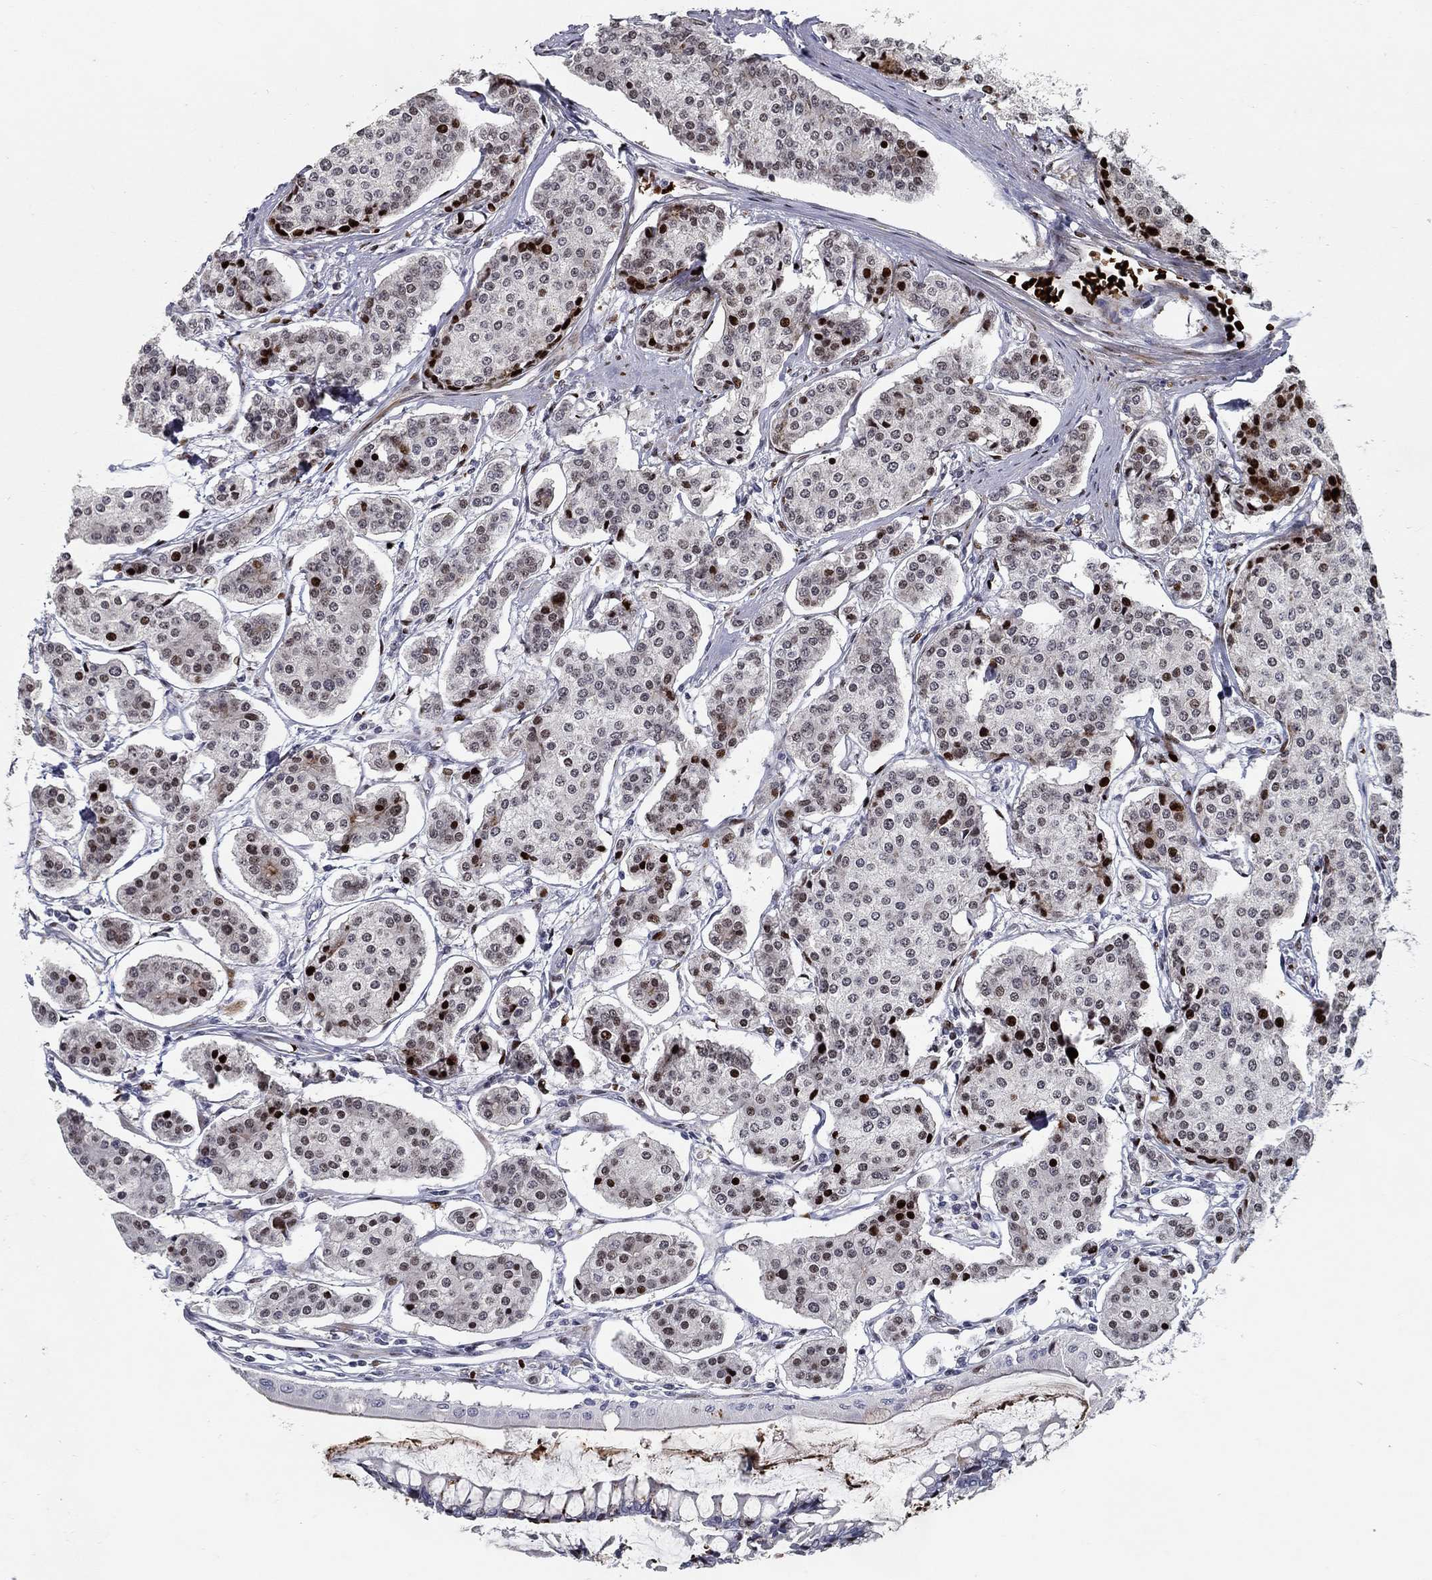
{"staining": {"intensity": "strong", "quantity": "25%-75%", "location": "nuclear"}, "tissue": "carcinoid", "cell_type": "Tumor cells", "image_type": "cancer", "snomed": [{"axis": "morphology", "description": "Carcinoid, malignant, NOS"}, {"axis": "topography", "description": "Small intestine"}], "caption": "Human carcinoid stained for a protein (brown) exhibits strong nuclear positive positivity in approximately 25%-75% of tumor cells.", "gene": "RAPGEF5", "patient": {"sex": "female", "age": 65}}